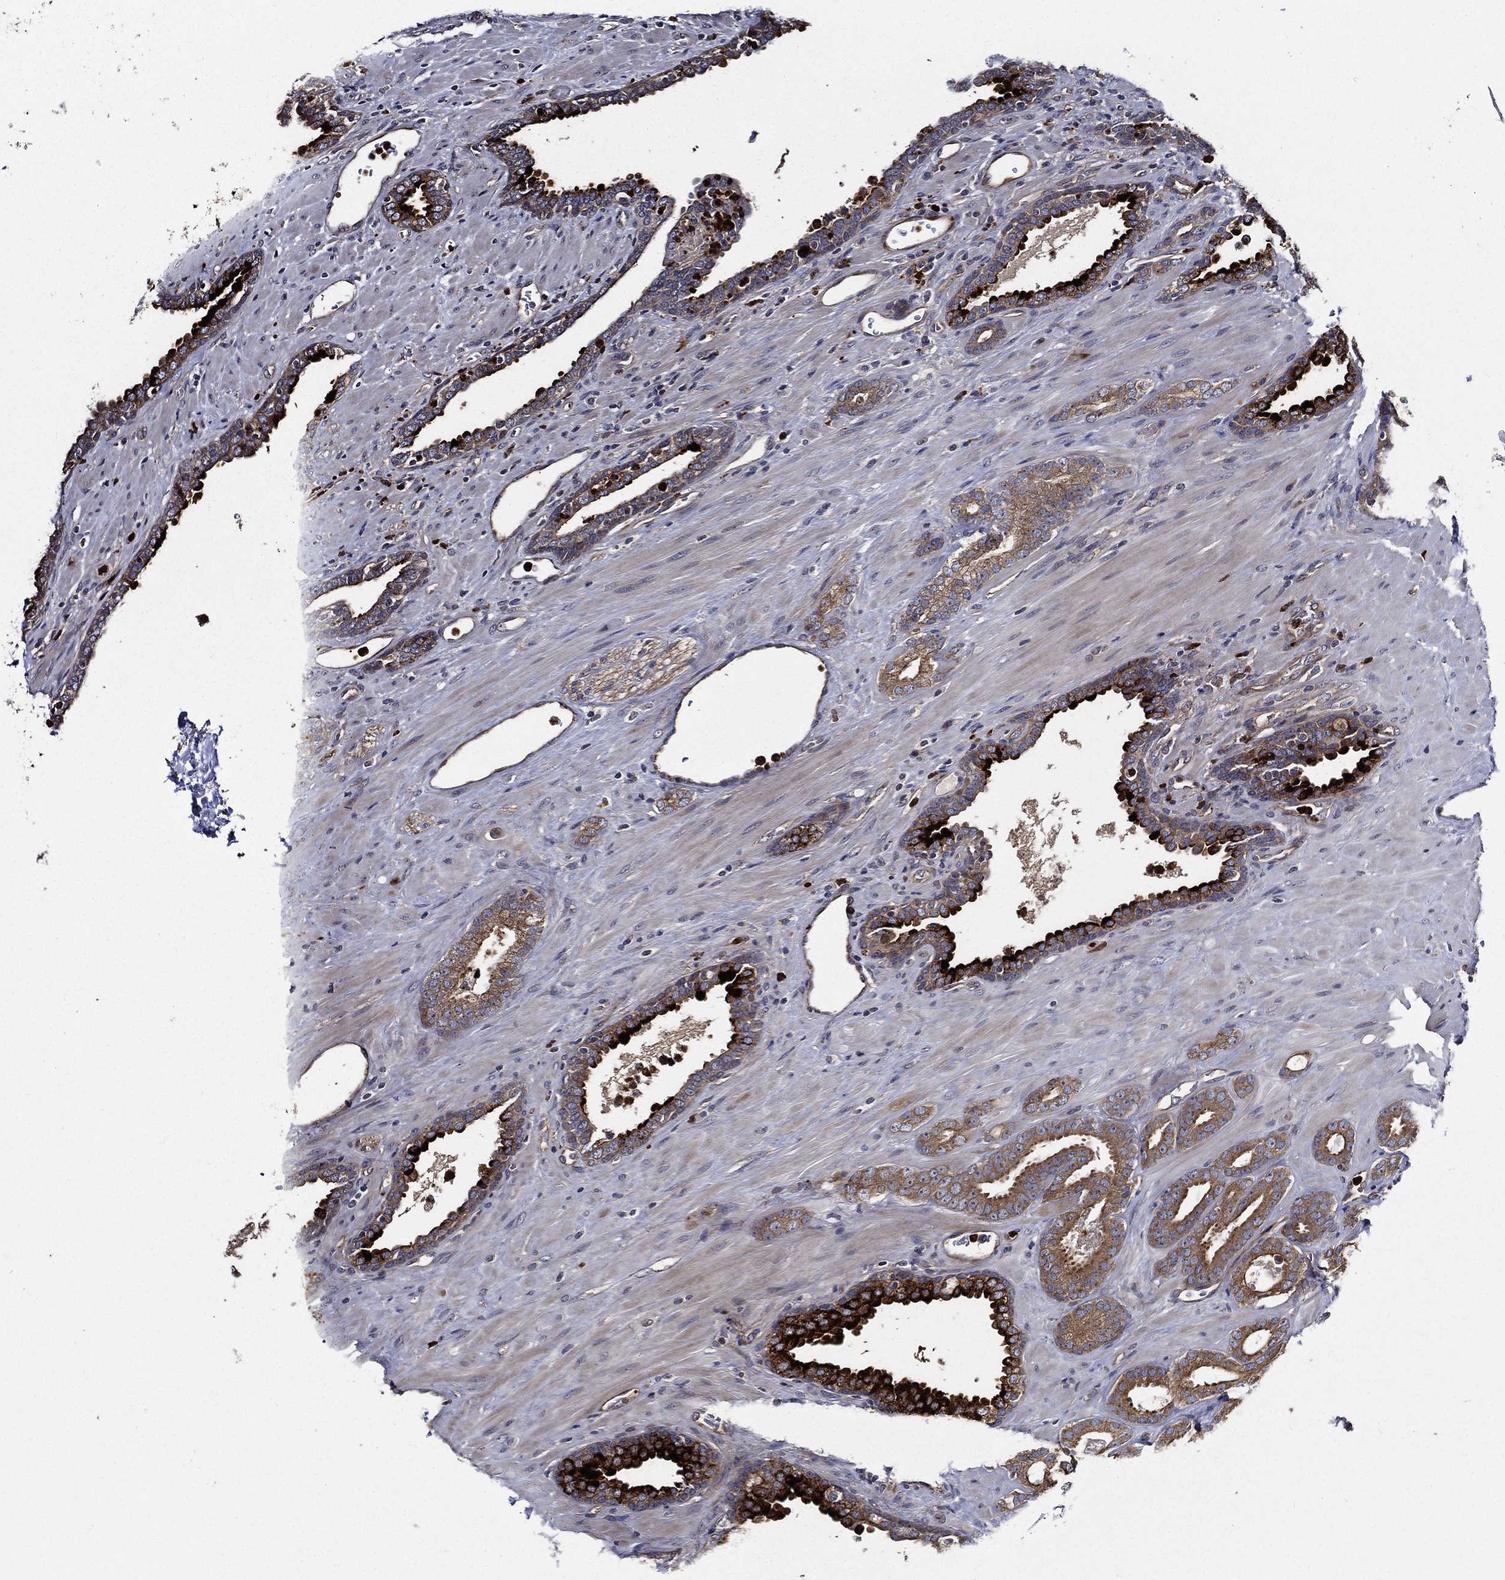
{"staining": {"intensity": "moderate", "quantity": "25%-75%", "location": "cytoplasmic/membranous"}, "tissue": "prostate cancer", "cell_type": "Tumor cells", "image_type": "cancer", "snomed": [{"axis": "morphology", "description": "Adenocarcinoma, Low grade"}, {"axis": "topography", "description": "Prostate"}], "caption": "Moderate cytoplasmic/membranous staining is seen in approximately 25%-75% of tumor cells in prostate cancer.", "gene": "KIF20B", "patient": {"sex": "male", "age": 61}}